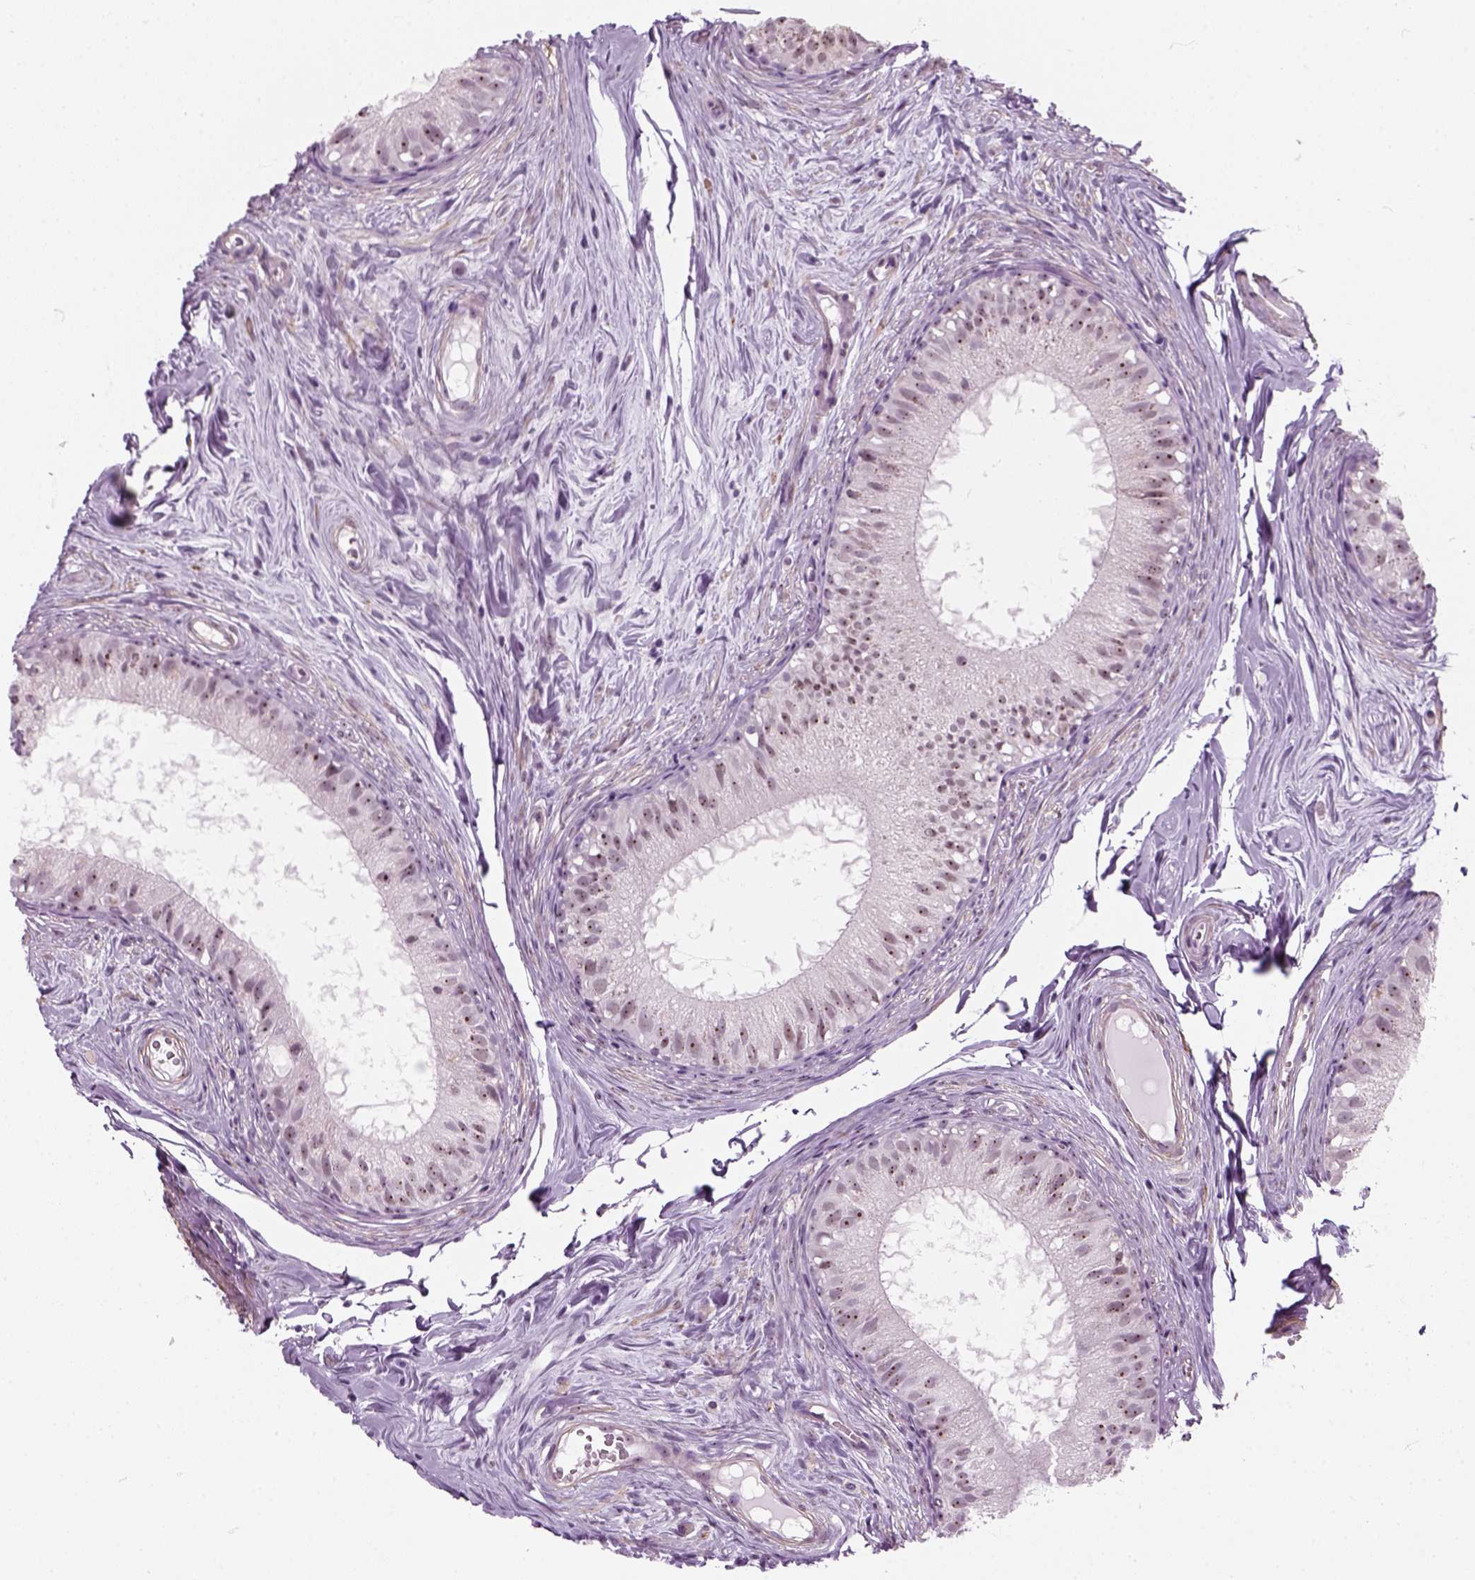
{"staining": {"intensity": "moderate", "quantity": ">75%", "location": "nuclear"}, "tissue": "epididymis", "cell_type": "Glandular cells", "image_type": "normal", "snomed": [{"axis": "morphology", "description": "Normal tissue, NOS"}, {"axis": "topography", "description": "Epididymis"}], "caption": "A medium amount of moderate nuclear expression is appreciated in about >75% of glandular cells in unremarkable epididymis. Using DAB (brown) and hematoxylin (blue) stains, captured at high magnification using brightfield microscopy.", "gene": "ZNF865", "patient": {"sex": "male", "age": 45}}